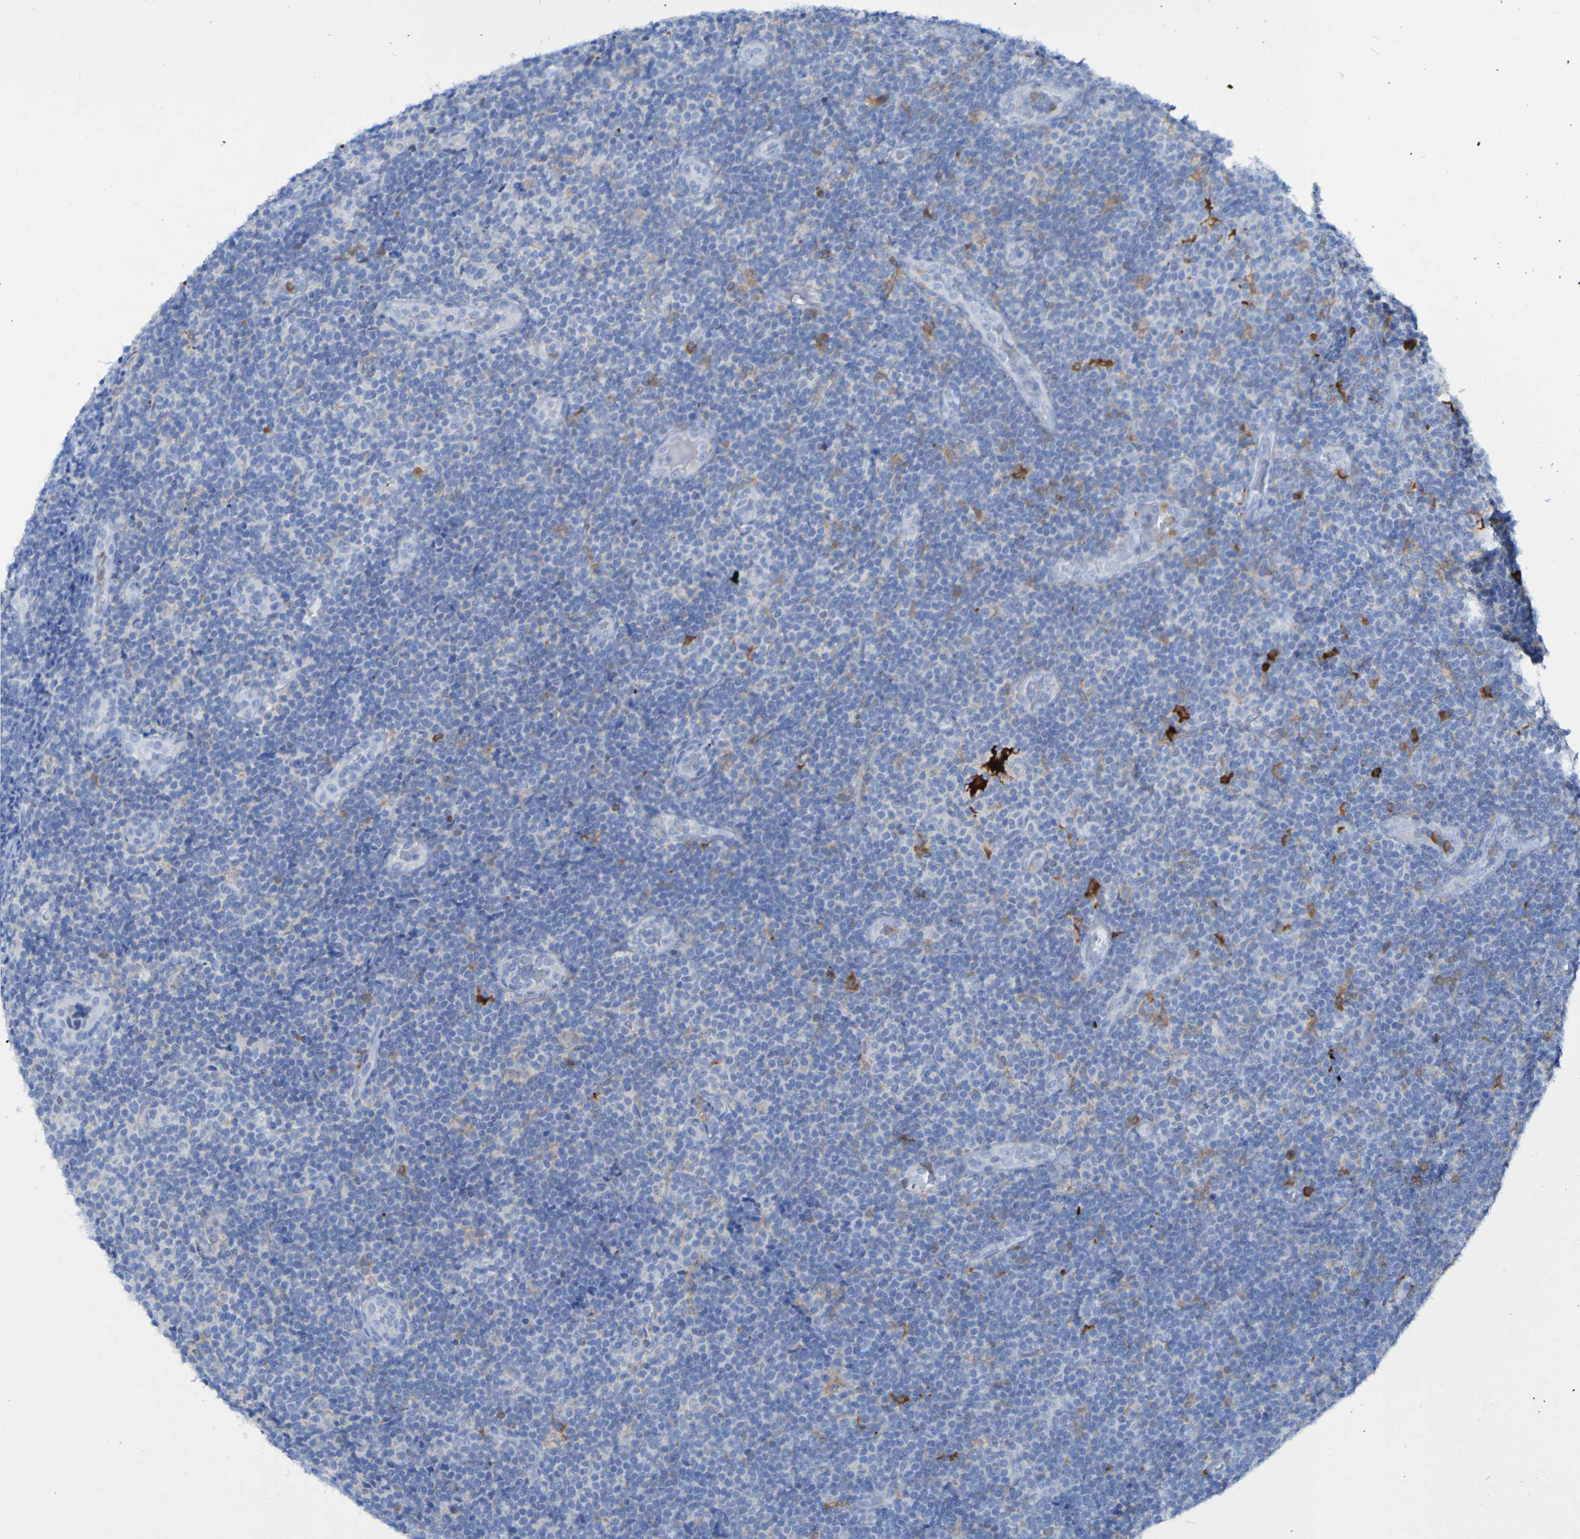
{"staining": {"intensity": "weak", "quantity": "<25%", "location": "cytoplasmic/membranous"}, "tissue": "lymphoma", "cell_type": "Tumor cells", "image_type": "cancer", "snomed": [{"axis": "morphology", "description": "Malignant lymphoma, non-Hodgkin's type, Low grade"}, {"axis": "topography", "description": "Lymph node"}], "caption": "Tumor cells are negative for protein expression in human lymphoma.", "gene": "MPPE1", "patient": {"sex": "male", "age": 83}}